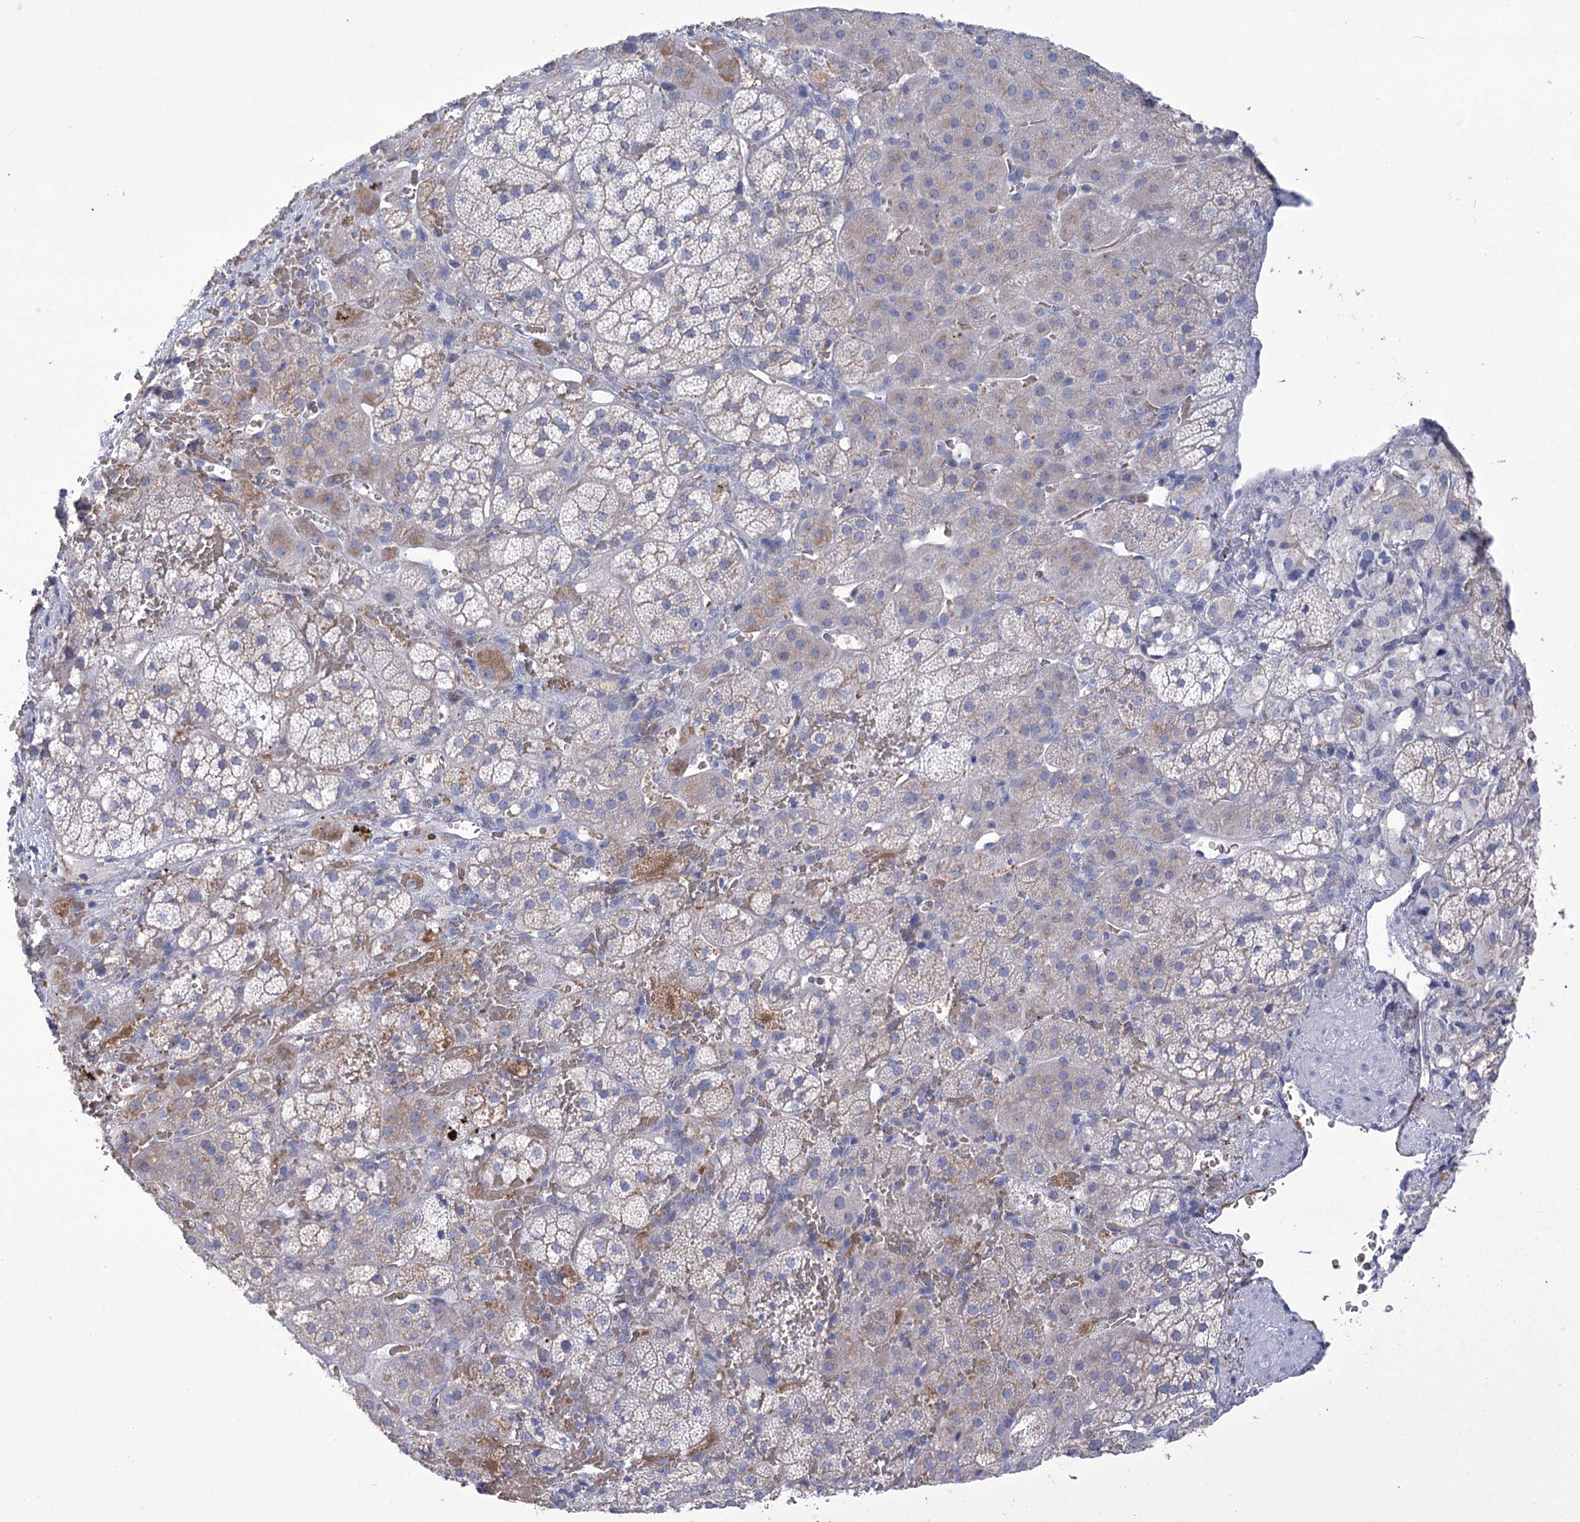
{"staining": {"intensity": "weak", "quantity": "<25%", "location": "cytoplasmic/membranous"}, "tissue": "adrenal gland", "cell_type": "Glandular cells", "image_type": "normal", "snomed": [{"axis": "morphology", "description": "Normal tissue, NOS"}, {"axis": "topography", "description": "Adrenal gland"}], "caption": "This is an IHC histopathology image of unremarkable adrenal gland. There is no expression in glandular cells.", "gene": "PRSS53", "patient": {"sex": "female", "age": 44}}